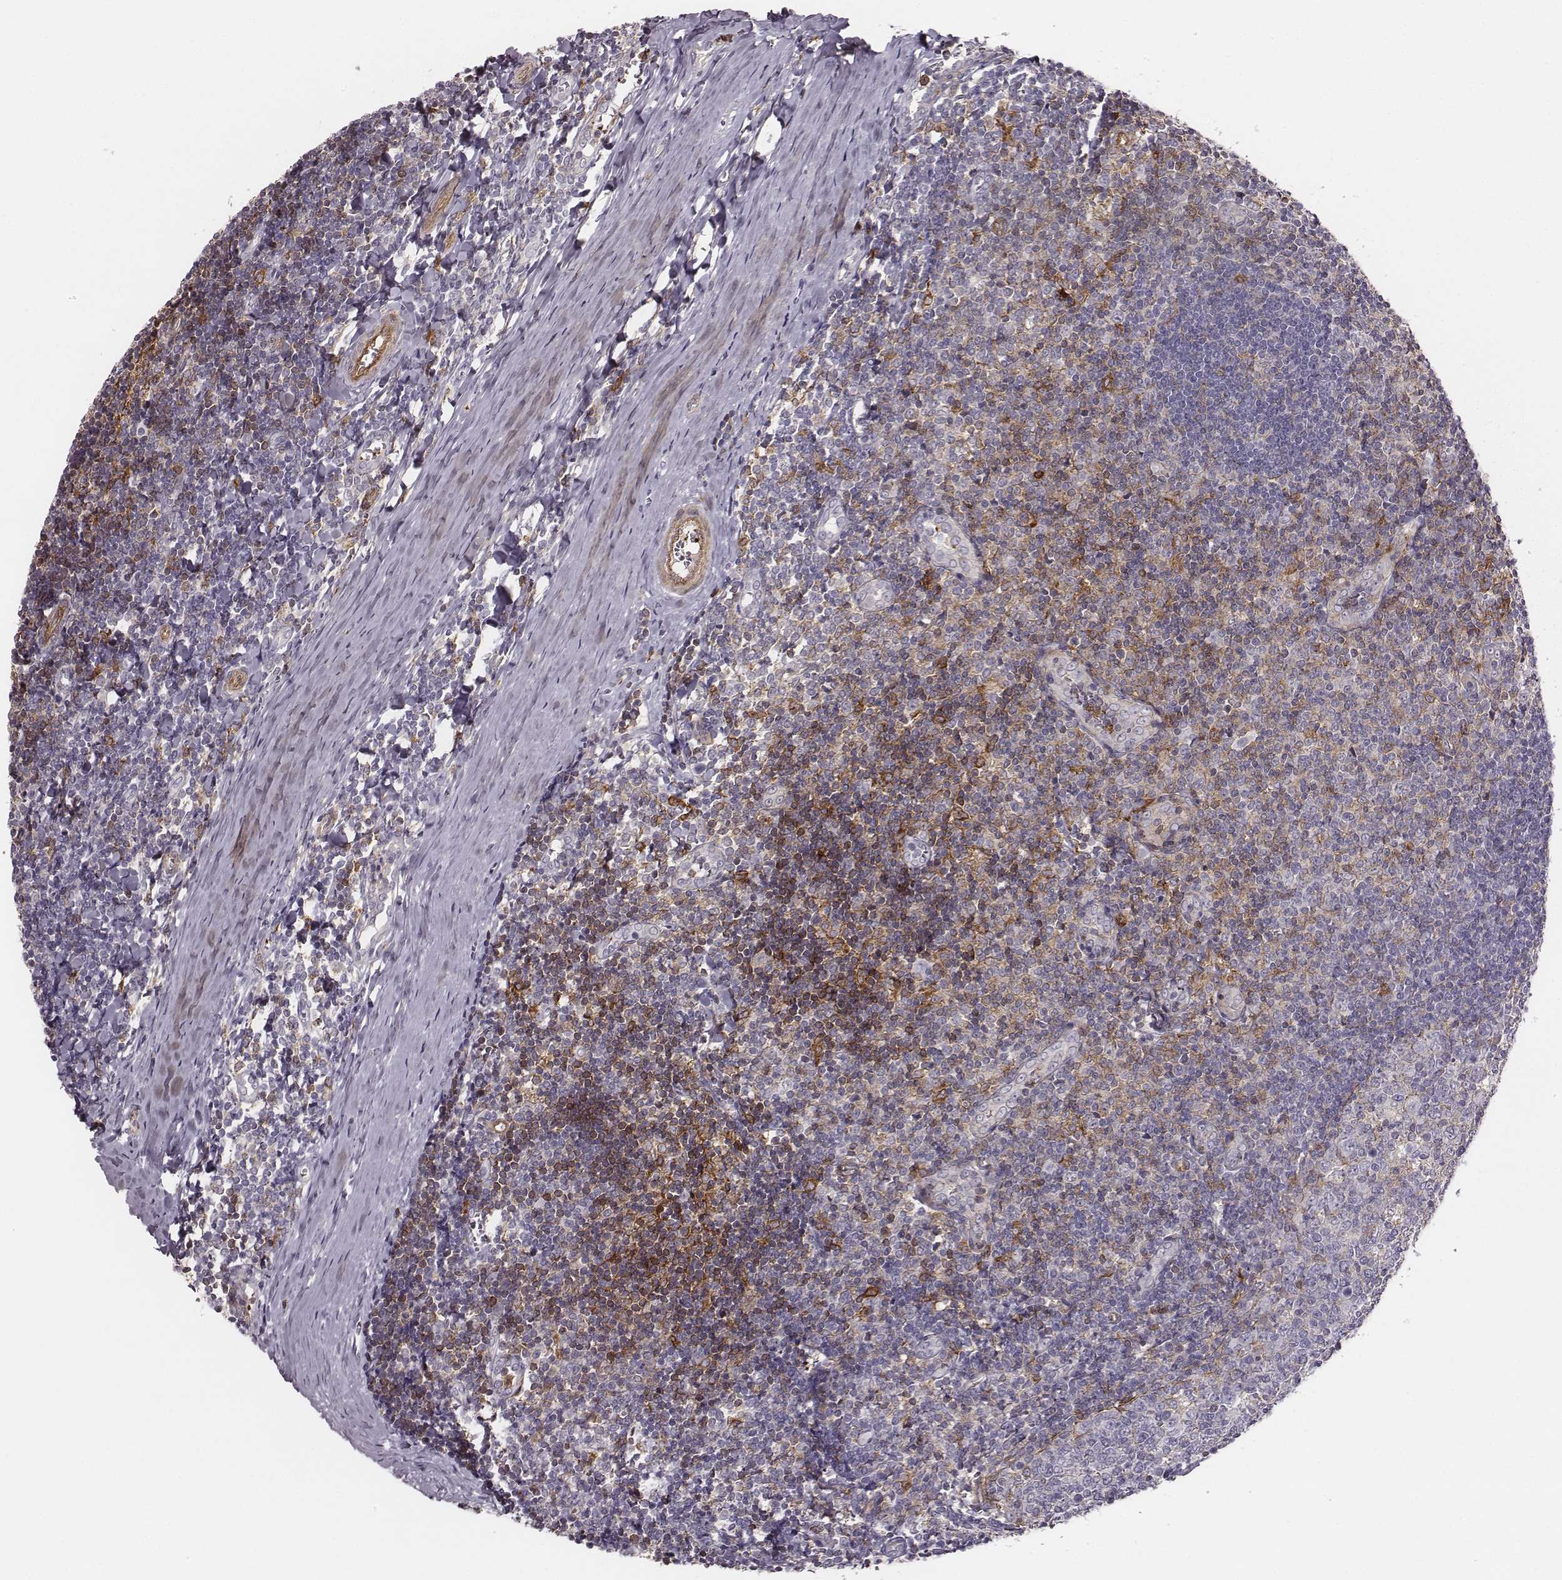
{"staining": {"intensity": "moderate", "quantity": "<25%", "location": "cytoplasmic/membranous"}, "tissue": "tonsil", "cell_type": "Germinal center cells", "image_type": "normal", "snomed": [{"axis": "morphology", "description": "Normal tissue, NOS"}, {"axis": "topography", "description": "Tonsil"}], "caption": "DAB immunohistochemical staining of normal tonsil displays moderate cytoplasmic/membranous protein expression in about <25% of germinal center cells. (brown staining indicates protein expression, while blue staining denotes nuclei).", "gene": "ZYX", "patient": {"sex": "female", "age": 12}}